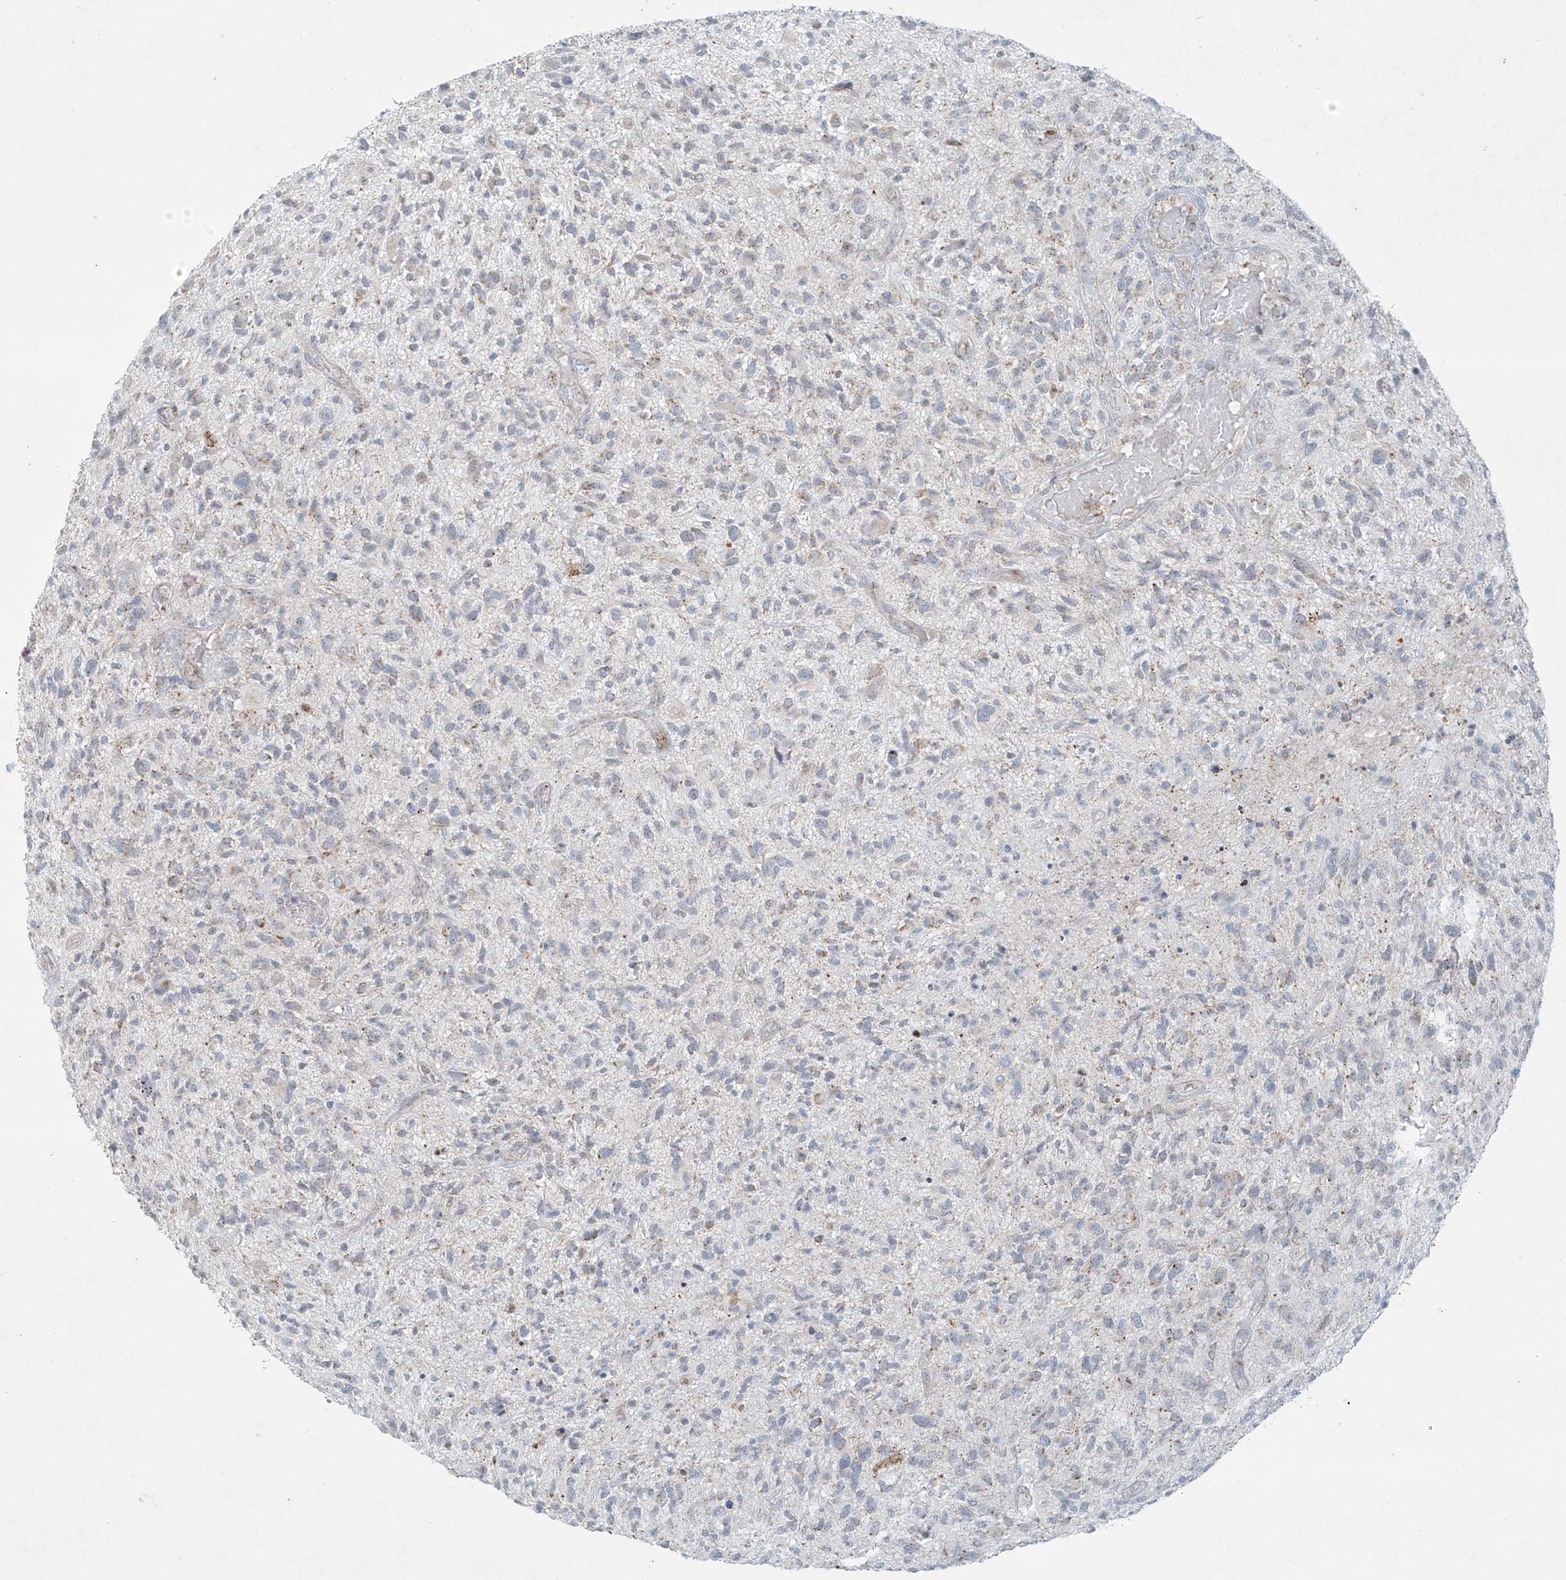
{"staining": {"intensity": "negative", "quantity": "none", "location": "none"}, "tissue": "glioma", "cell_type": "Tumor cells", "image_type": "cancer", "snomed": [{"axis": "morphology", "description": "Glioma, malignant, High grade"}, {"axis": "topography", "description": "Brain"}], "caption": "The micrograph shows no staining of tumor cells in malignant glioma (high-grade).", "gene": "SMDT1", "patient": {"sex": "male", "age": 47}}